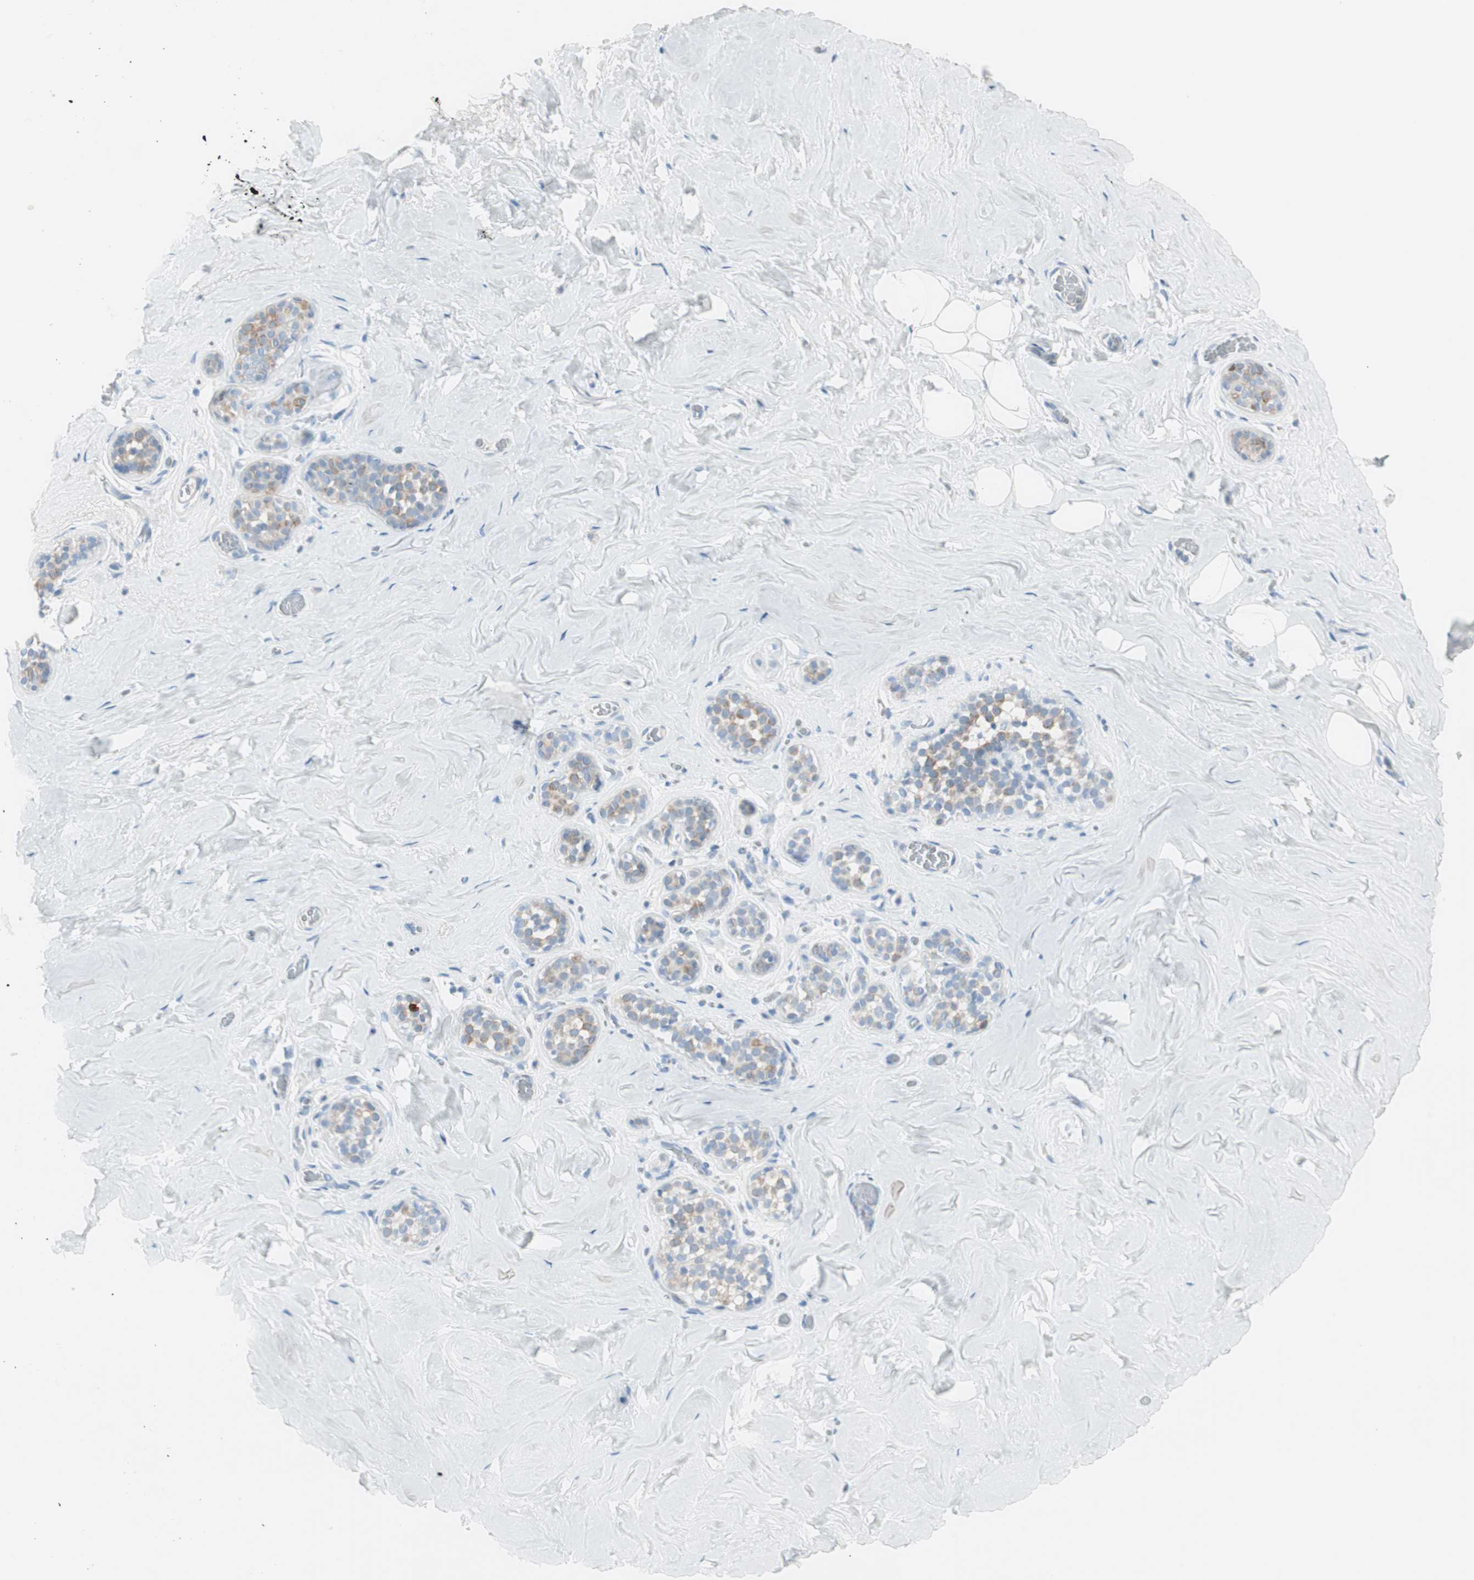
{"staining": {"intensity": "negative", "quantity": "none", "location": "none"}, "tissue": "breast", "cell_type": "Adipocytes", "image_type": "normal", "snomed": [{"axis": "morphology", "description": "Normal tissue, NOS"}, {"axis": "topography", "description": "Breast"}], "caption": "DAB immunohistochemical staining of benign human breast displays no significant positivity in adipocytes.", "gene": "CDHR5", "patient": {"sex": "female", "age": 75}}